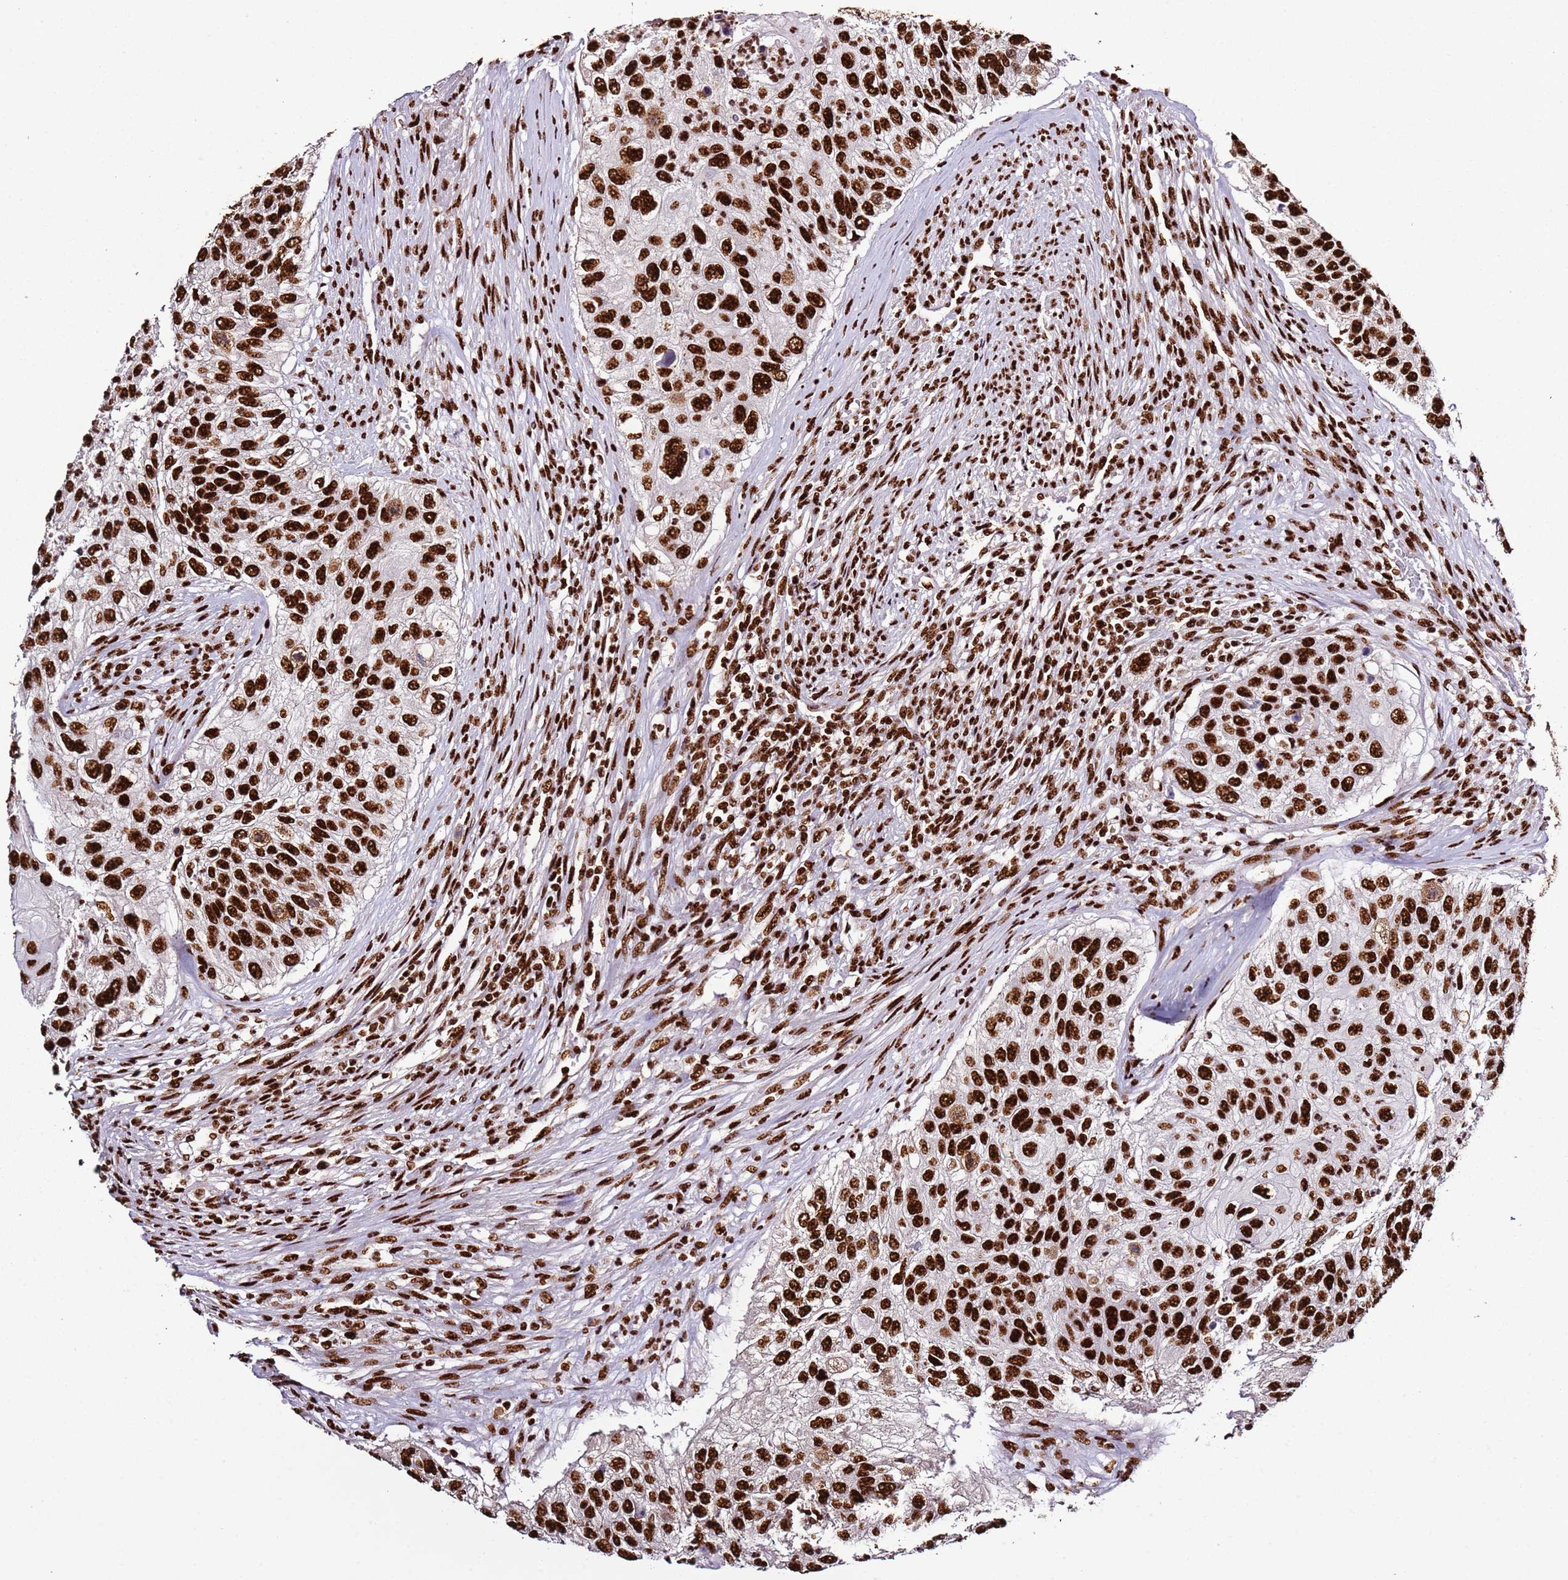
{"staining": {"intensity": "strong", "quantity": ">75%", "location": "nuclear"}, "tissue": "urothelial cancer", "cell_type": "Tumor cells", "image_type": "cancer", "snomed": [{"axis": "morphology", "description": "Urothelial carcinoma, High grade"}, {"axis": "topography", "description": "Urinary bladder"}], "caption": "Strong nuclear positivity for a protein is identified in approximately >75% of tumor cells of urothelial cancer using IHC.", "gene": "C6orf226", "patient": {"sex": "female", "age": 60}}